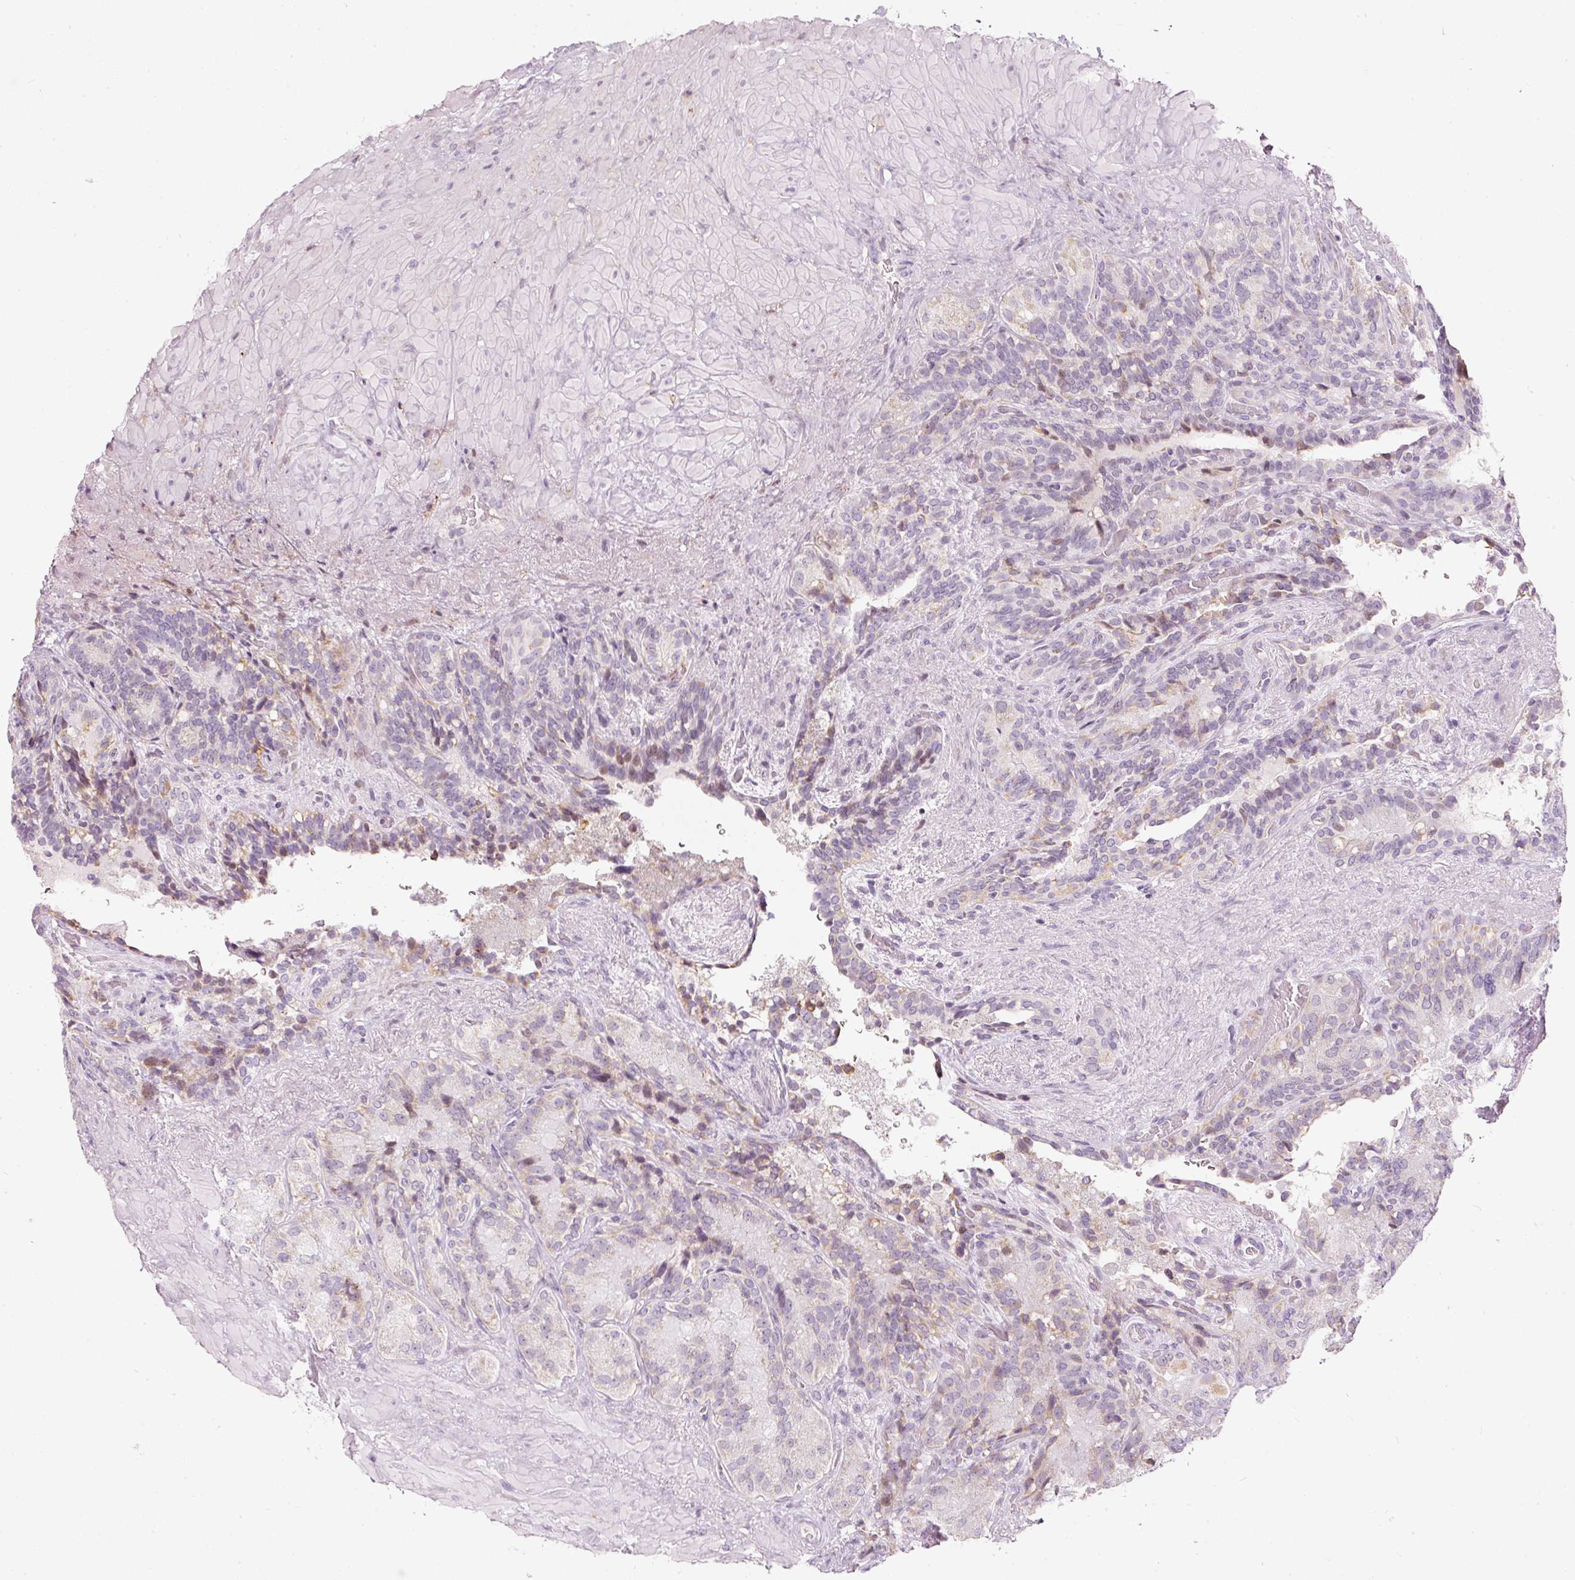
{"staining": {"intensity": "weak", "quantity": "25%-75%", "location": "cytoplasmic/membranous,nuclear"}, "tissue": "seminal vesicle", "cell_type": "Glandular cells", "image_type": "normal", "snomed": [{"axis": "morphology", "description": "Normal tissue, NOS"}, {"axis": "topography", "description": "Seminal veicle"}], "caption": "Immunohistochemistry (IHC) of normal seminal vesicle reveals low levels of weak cytoplasmic/membranous,nuclear expression in approximately 25%-75% of glandular cells. (DAB = brown stain, brightfield microscopy at high magnification).", "gene": "RNF39", "patient": {"sex": "male", "age": 69}}